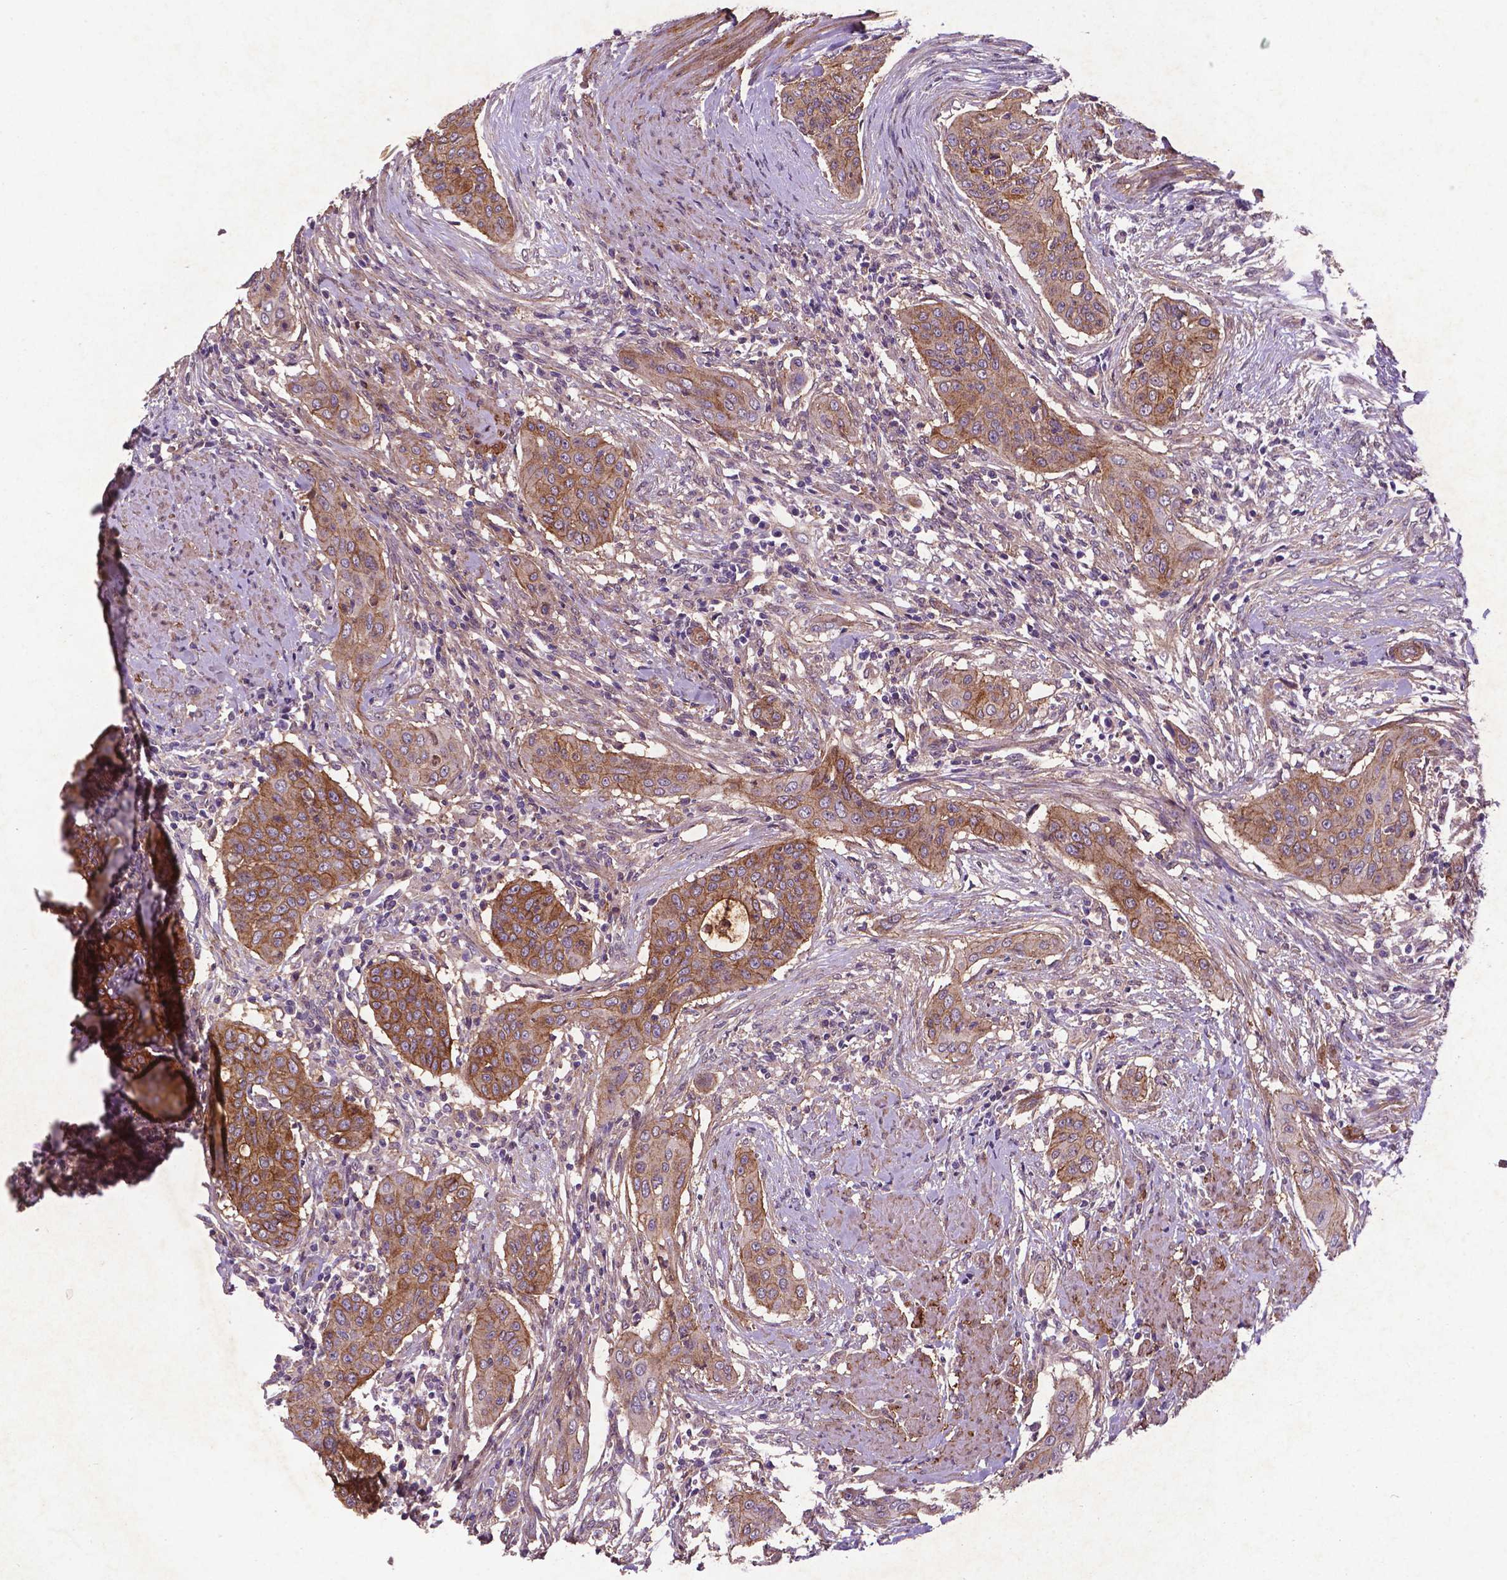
{"staining": {"intensity": "moderate", "quantity": "25%-75%", "location": "cytoplasmic/membranous"}, "tissue": "urothelial cancer", "cell_type": "Tumor cells", "image_type": "cancer", "snomed": [{"axis": "morphology", "description": "Urothelial carcinoma, High grade"}, {"axis": "topography", "description": "Urinary bladder"}], "caption": "Urothelial cancer tissue demonstrates moderate cytoplasmic/membranous staining in approximately 25%-75% of tumor cells, visualized by immunohistochemistry. (brown staining indicates protein expression, while blue staining denotes nuclei).", "gene": "RRAS", "patient": {"sex": "male", "age": 82}}